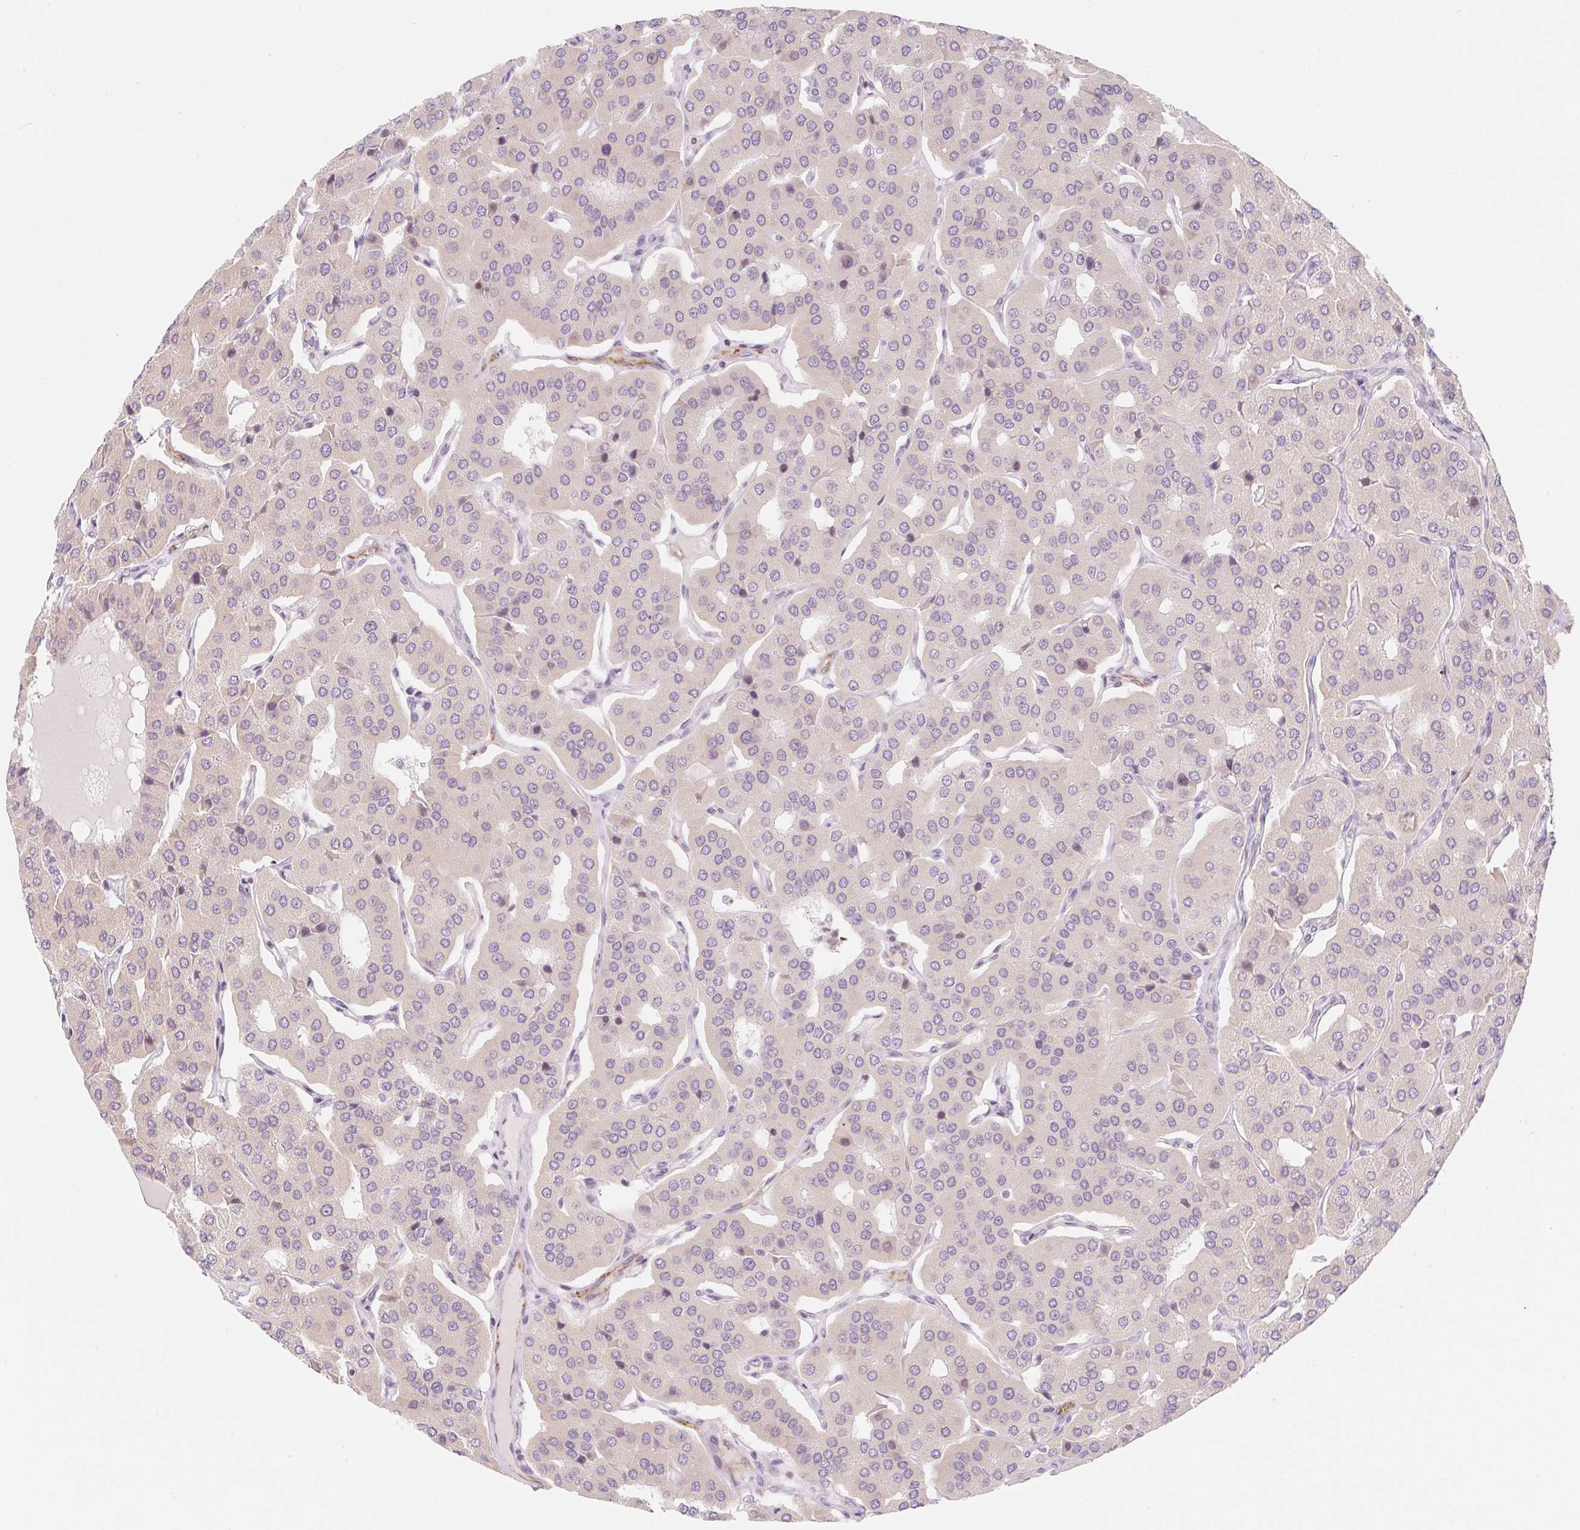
{"staining": {"intensity": "negative", "quantity": "none", "location": "none"}, "tissue": "parathyroid gland", "cell_type": "Glandular cells", "image_type": "normal", "snomed": [{"axis": "morphology", "description": "Normal tissue, NOS"}, {"axis": "morphology", "description": "Adenoma, NOS"}, {"axis": "topography", "description": "Parathyroid gland"}], "caption": "Image shows no significant protein positivity in glandular cells of unremarkable parathyroid gland.", "gene": "CASKIN1", "patient": {"sex": "female", "age": 86}}